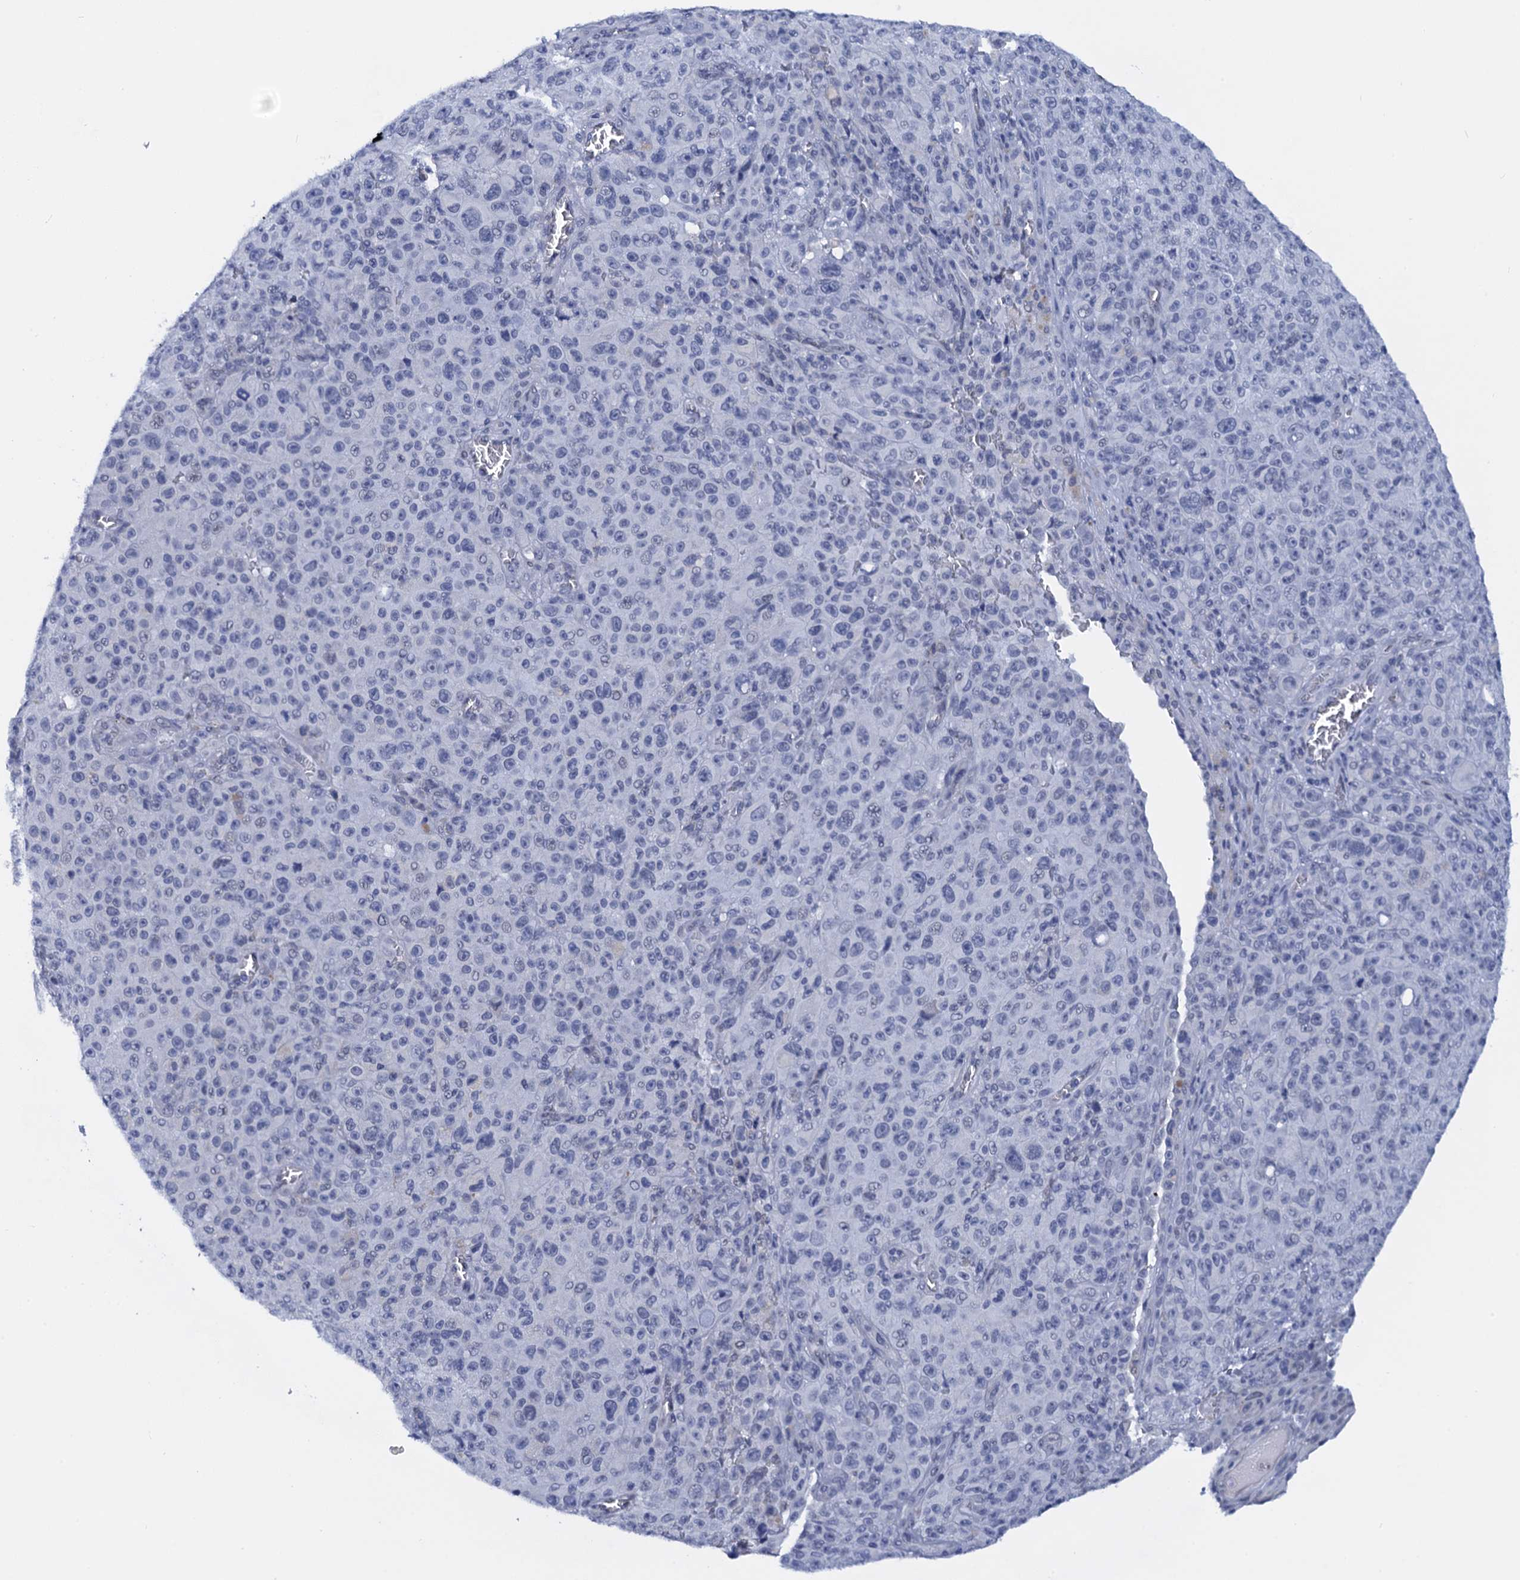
{"staining": {"intensity": "negative", "quantity": "none", "location": "none"}, "tissue": "melanoma", "cell_type": "Tumor cells", "image_type": "cancer", "snomed": [{"axis": "morphology", "description": "Malignant melanoma, NOS"}, {"axis": "topography", "description": "Skin"}], "caption": "DAB immunohistochemical staining of malignant melanoma demonstrates no significant expression in tumor cells. (Immunohistochemistry, brightfield microscopy, high magnification).", "gene": "C16orf87", "patient": {"sex": "female", "age": 82}}